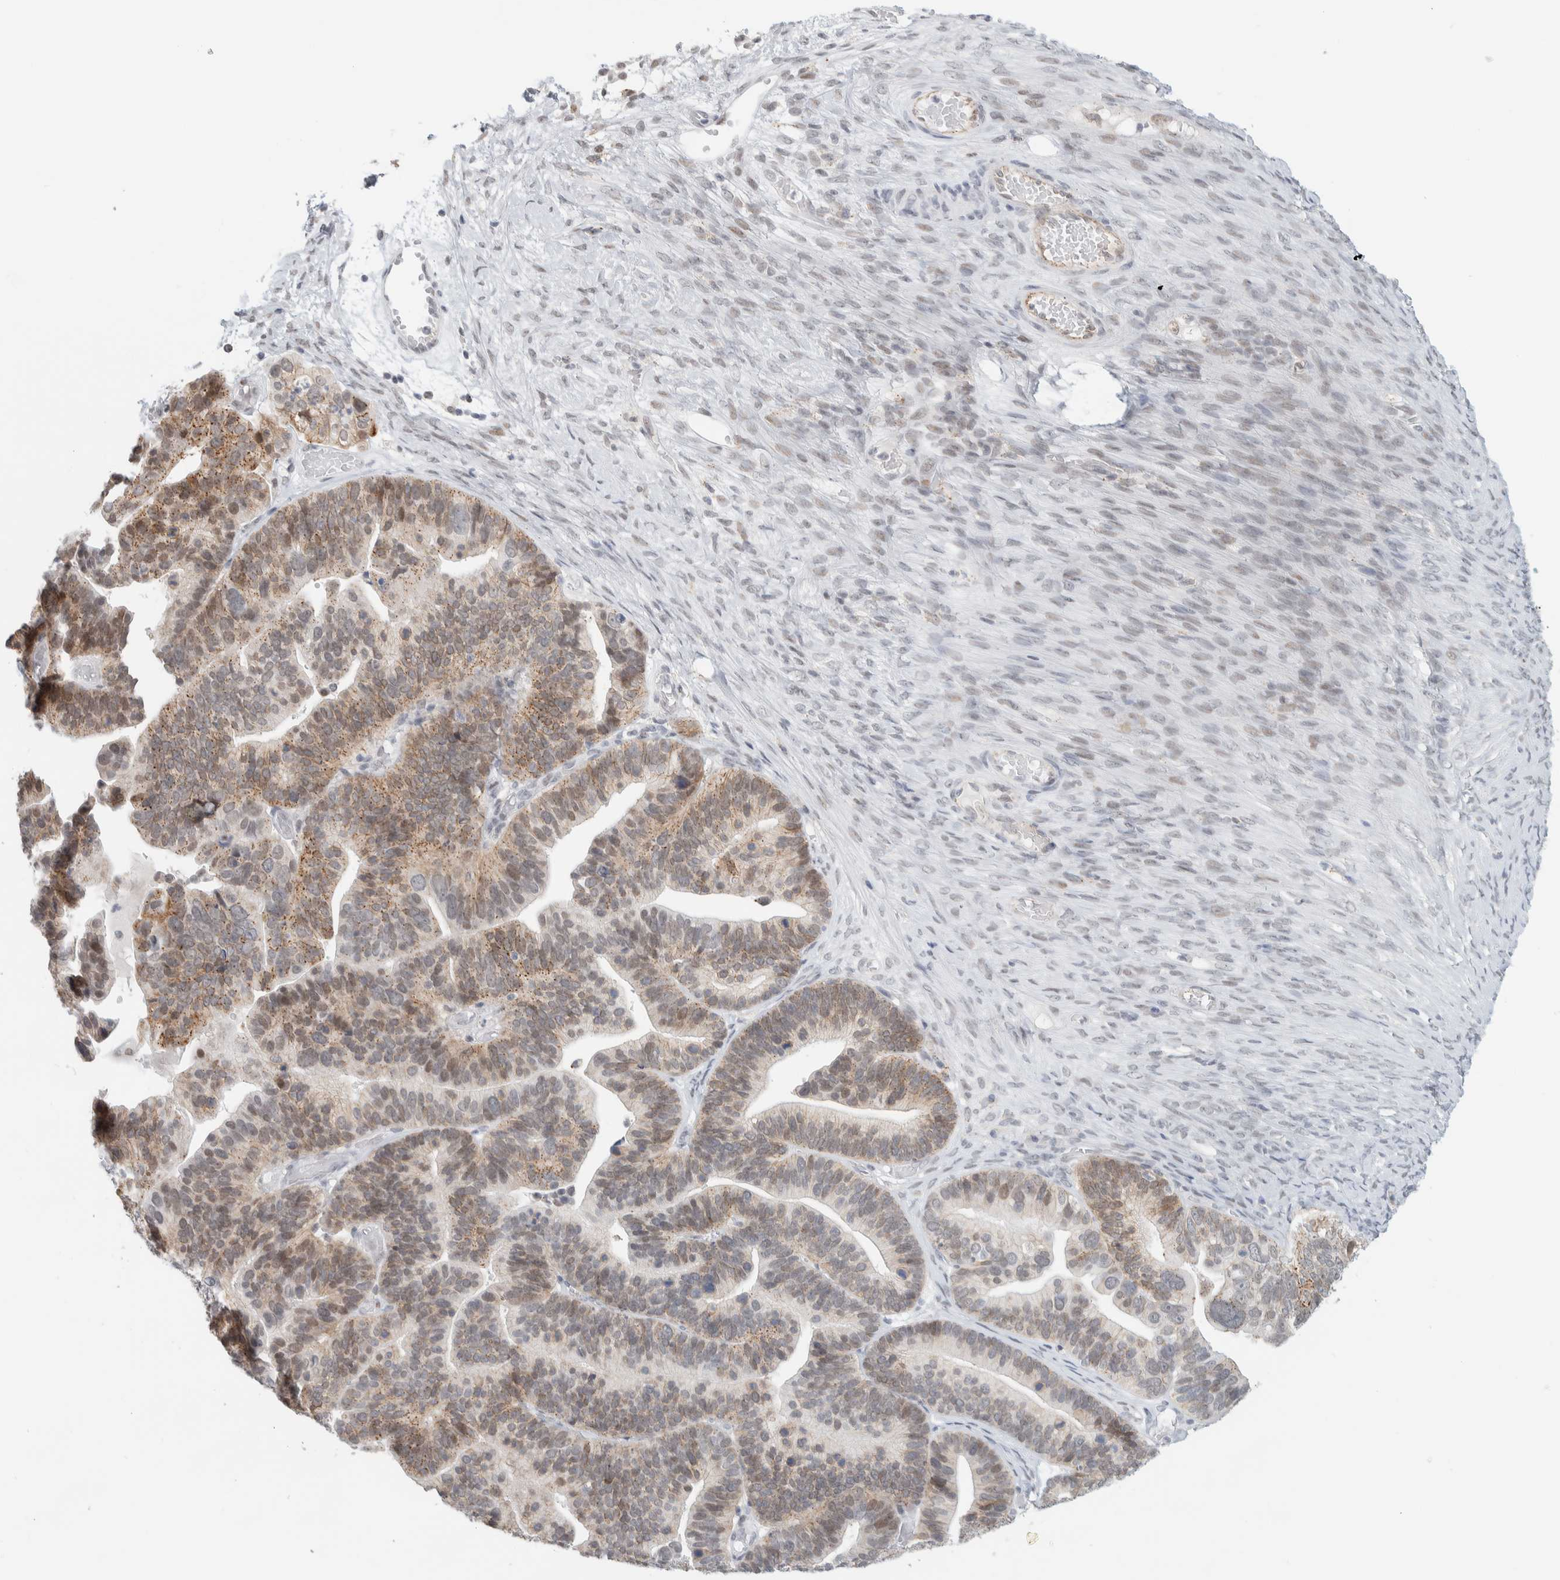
{"staining": {"intensity": "weak", "quantity": "25%-75%", "location": "cytoplasmic/membranous"}, "tissue": "ovarian cancer", "cell_type": "Tumor cells", "image_type": "cancer", "snomed": [{"axis": "morphology", "description": "Cystadenocarcinoma, serous, NOS"}, {"axis": "topography", "description": "Ovary"}], "caption": "Immunohistochemical staining of human ovarian cancer reveals weak cytoplasmic/membranous protein positivity in approximately 25%-75% of tumor cells.", "gene": "CDH17", "patient": {"sex": "female", "age": 56}}